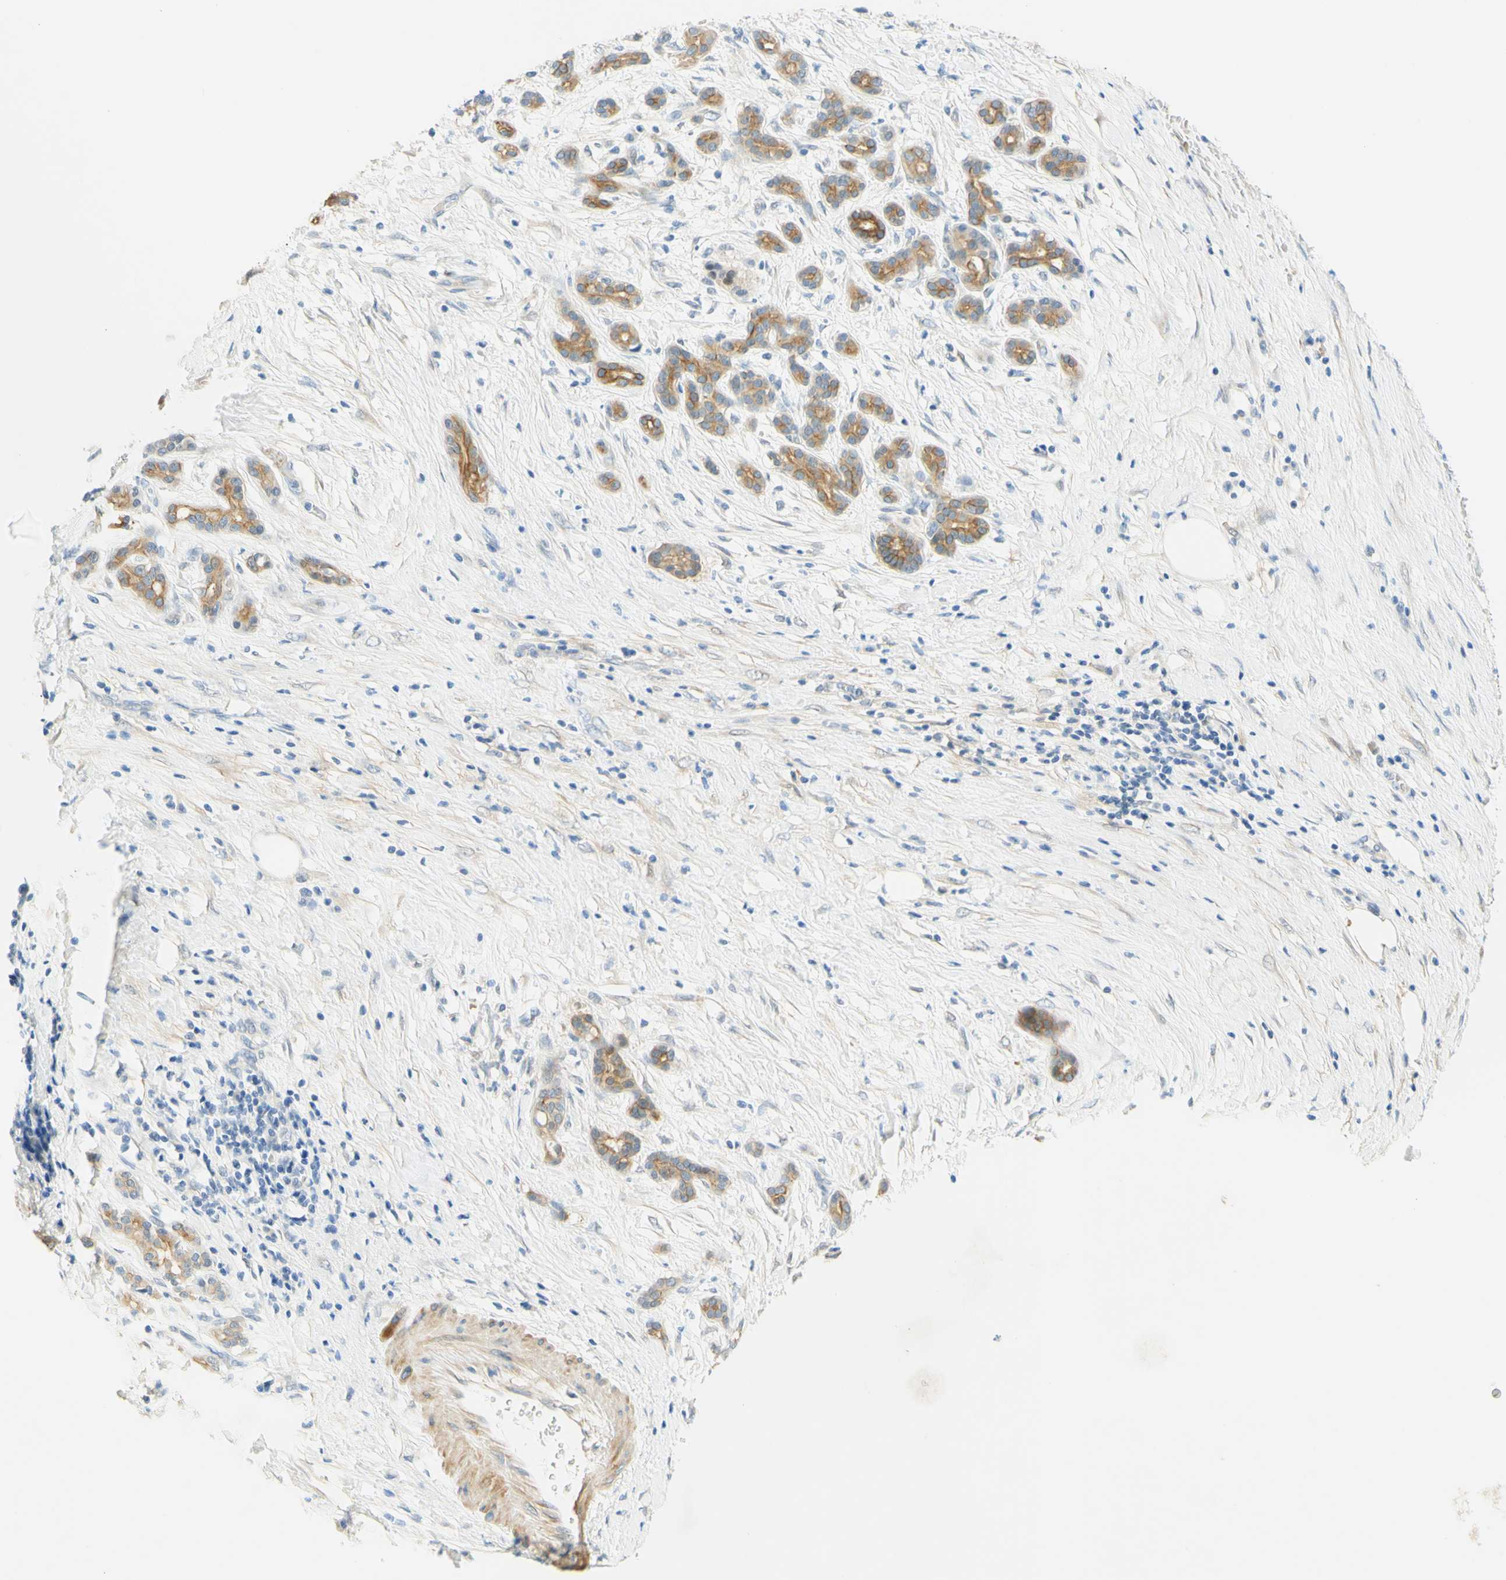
{"staining": {"intensity": "moderate", "quantity": ">75%", "location": "cytoplasmic/membranous"}, "tissue": "pancreatic cancer", "cell_type": "Tumor cells", "image_type": "cancer", "snomed": [{"axis": "morphology", "description": "Adenocarcinoma, NOS"}, {"axis": "topography", "description": "Pancreas"}], "caption": "The image reveals a brown stain indicating the presence of a protein in the cytoplasmic/membranous of tumor cells in pancreatic adenocarcinoma.", "gene": "ENTREP2", "patient": {"sex": "male", "age": 41}}